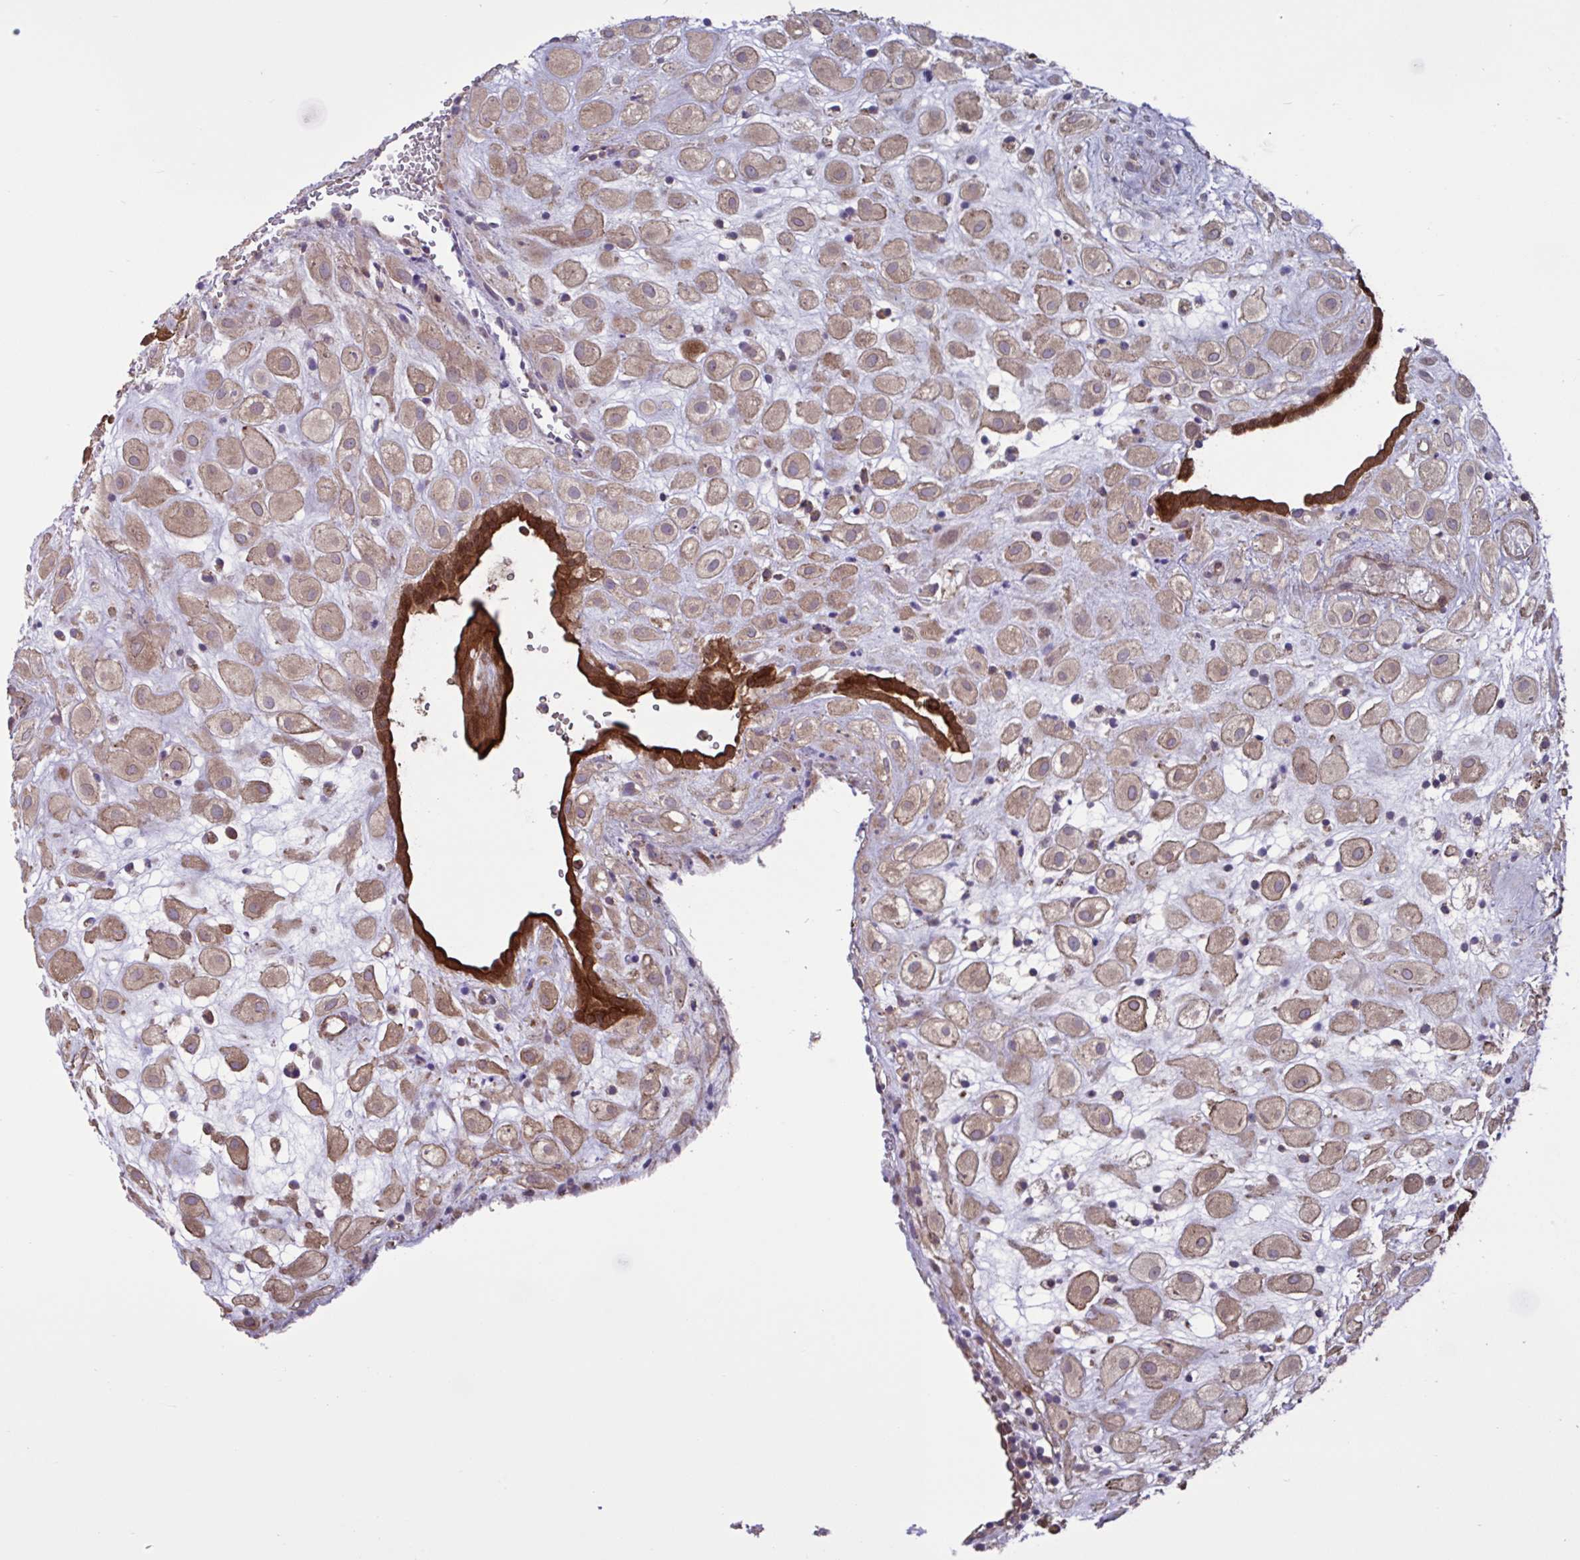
{"staining": {"intensity": "moderate", "quantity": ">75%", "location": "cytoplasmic/membranous"}, "tissue": "placenta", "cell_type": "Decidual cells", "image_type": "normal", "snomed": [{"axis": "morphology", "description": "Normal tissue, NOS"}, {"axis": "topography", "description": "Placenta"}], "caption": "A medium amount of moderate cytoplasmic/membranous positivity is appreciated in approximately >75% of decidual cells in benign placenta.", "gene": "GLTP", "patient": {"sex": "female", "age": 24}}